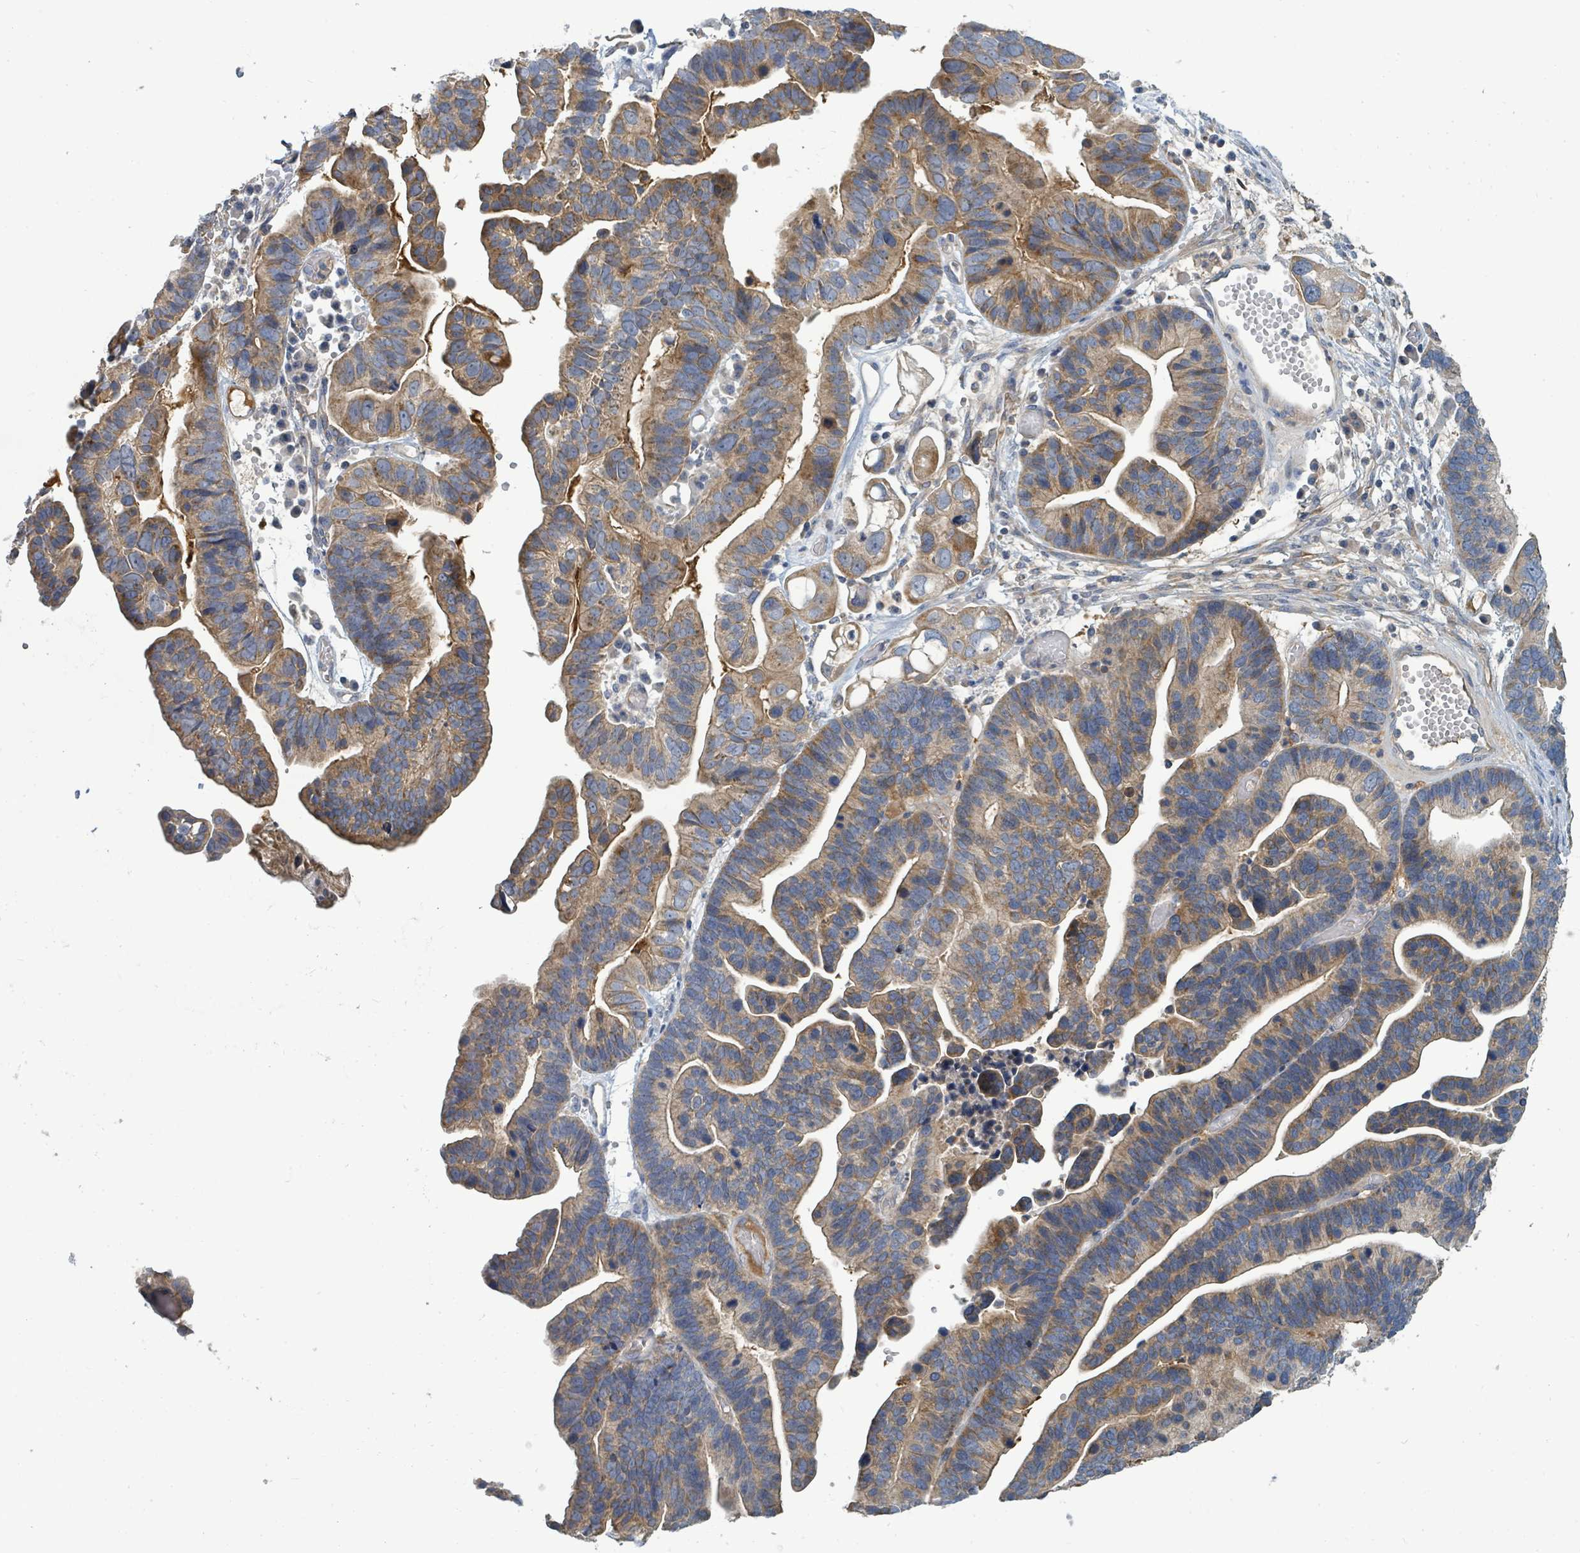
{"staining": {"intensity": "moderate", "quantity": "25%-75%", "location": "cytoplasmic/membranous"}, "tissue": "ovarian cancer", "cell_type": "Tumor cells", "image_type": "cancer", "snomed": [{"axis": "morphology", "description": "Cystadenocarcinoma, serous, NOS"}, {"axis": "topography", "description": "Ovary"}], "caption": "A high-resolution micrograph shows immunohistochemistry (IHC) staining of ovarian cancer (serous cystadenocarcinoma), which exhibits moderate cytoplasmic/membranous positivity in about 25%-75% of tumor cells.", "gene": "SLC25A23", "patient": {"sex": "female", "age": 56}}